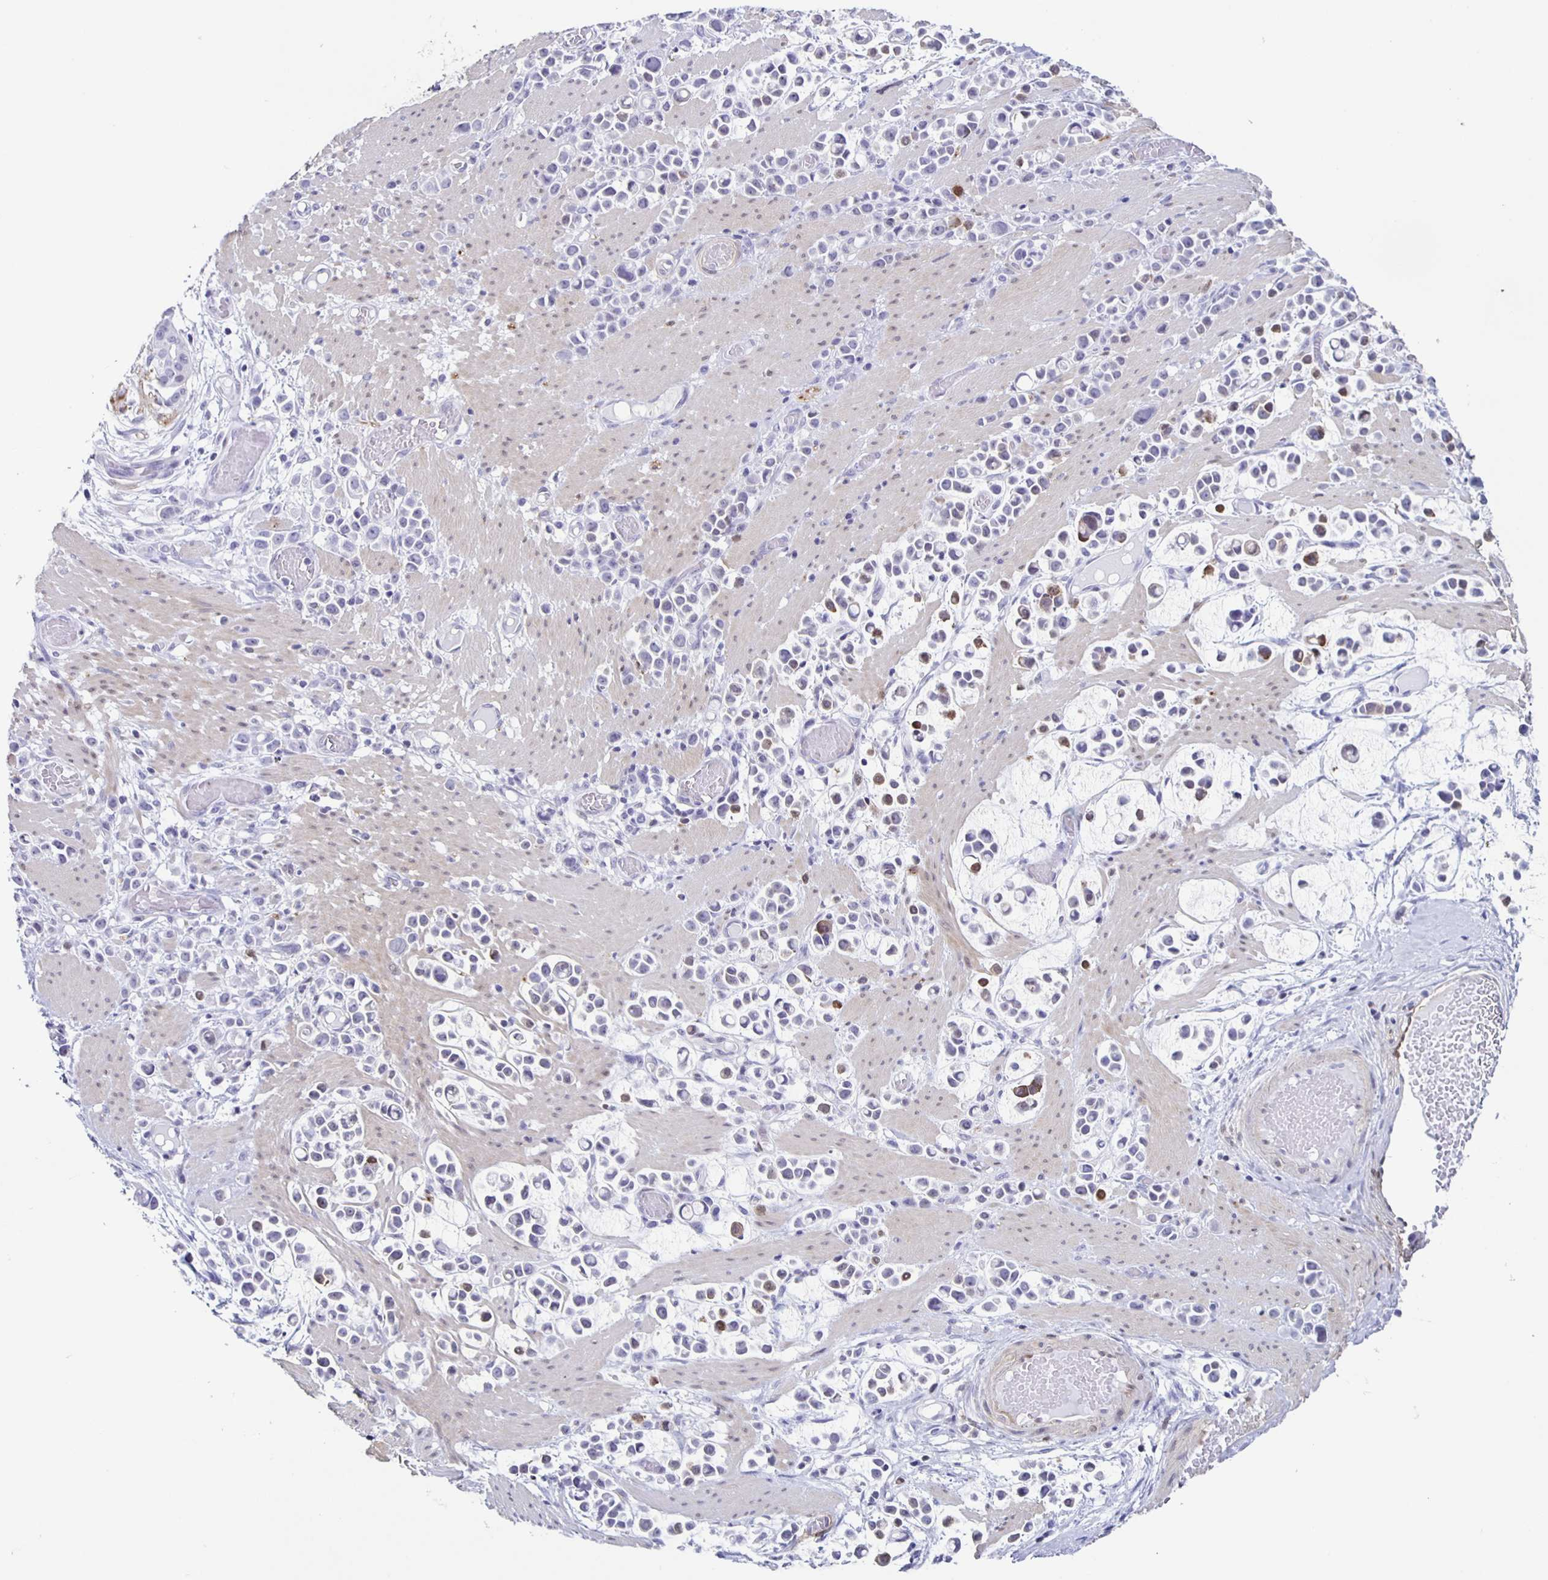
{"staining": {"intensity": "negative", "quantity": "none", "location": "none"}, "tissue": "stomach cancer", "cell_type": "Tumor cells", "image_type": "cancer", "snomed": [{"axis": "morphology", "description": "Adenocarcinoma, NOS"}, {"axis": "topography", "description": "Stomach"}], "caption": "There is no significant staining in tumor cells of stomach cancer. The staining was performed using DAB (3,3'-diaminobenzidine) to visualize the protein expression in brown, while the nuclei were stained in blue with hematoxylin (Magnification: 20x).", "gene": "TPPP", "patient": {"sex": "male", "age": 82}}